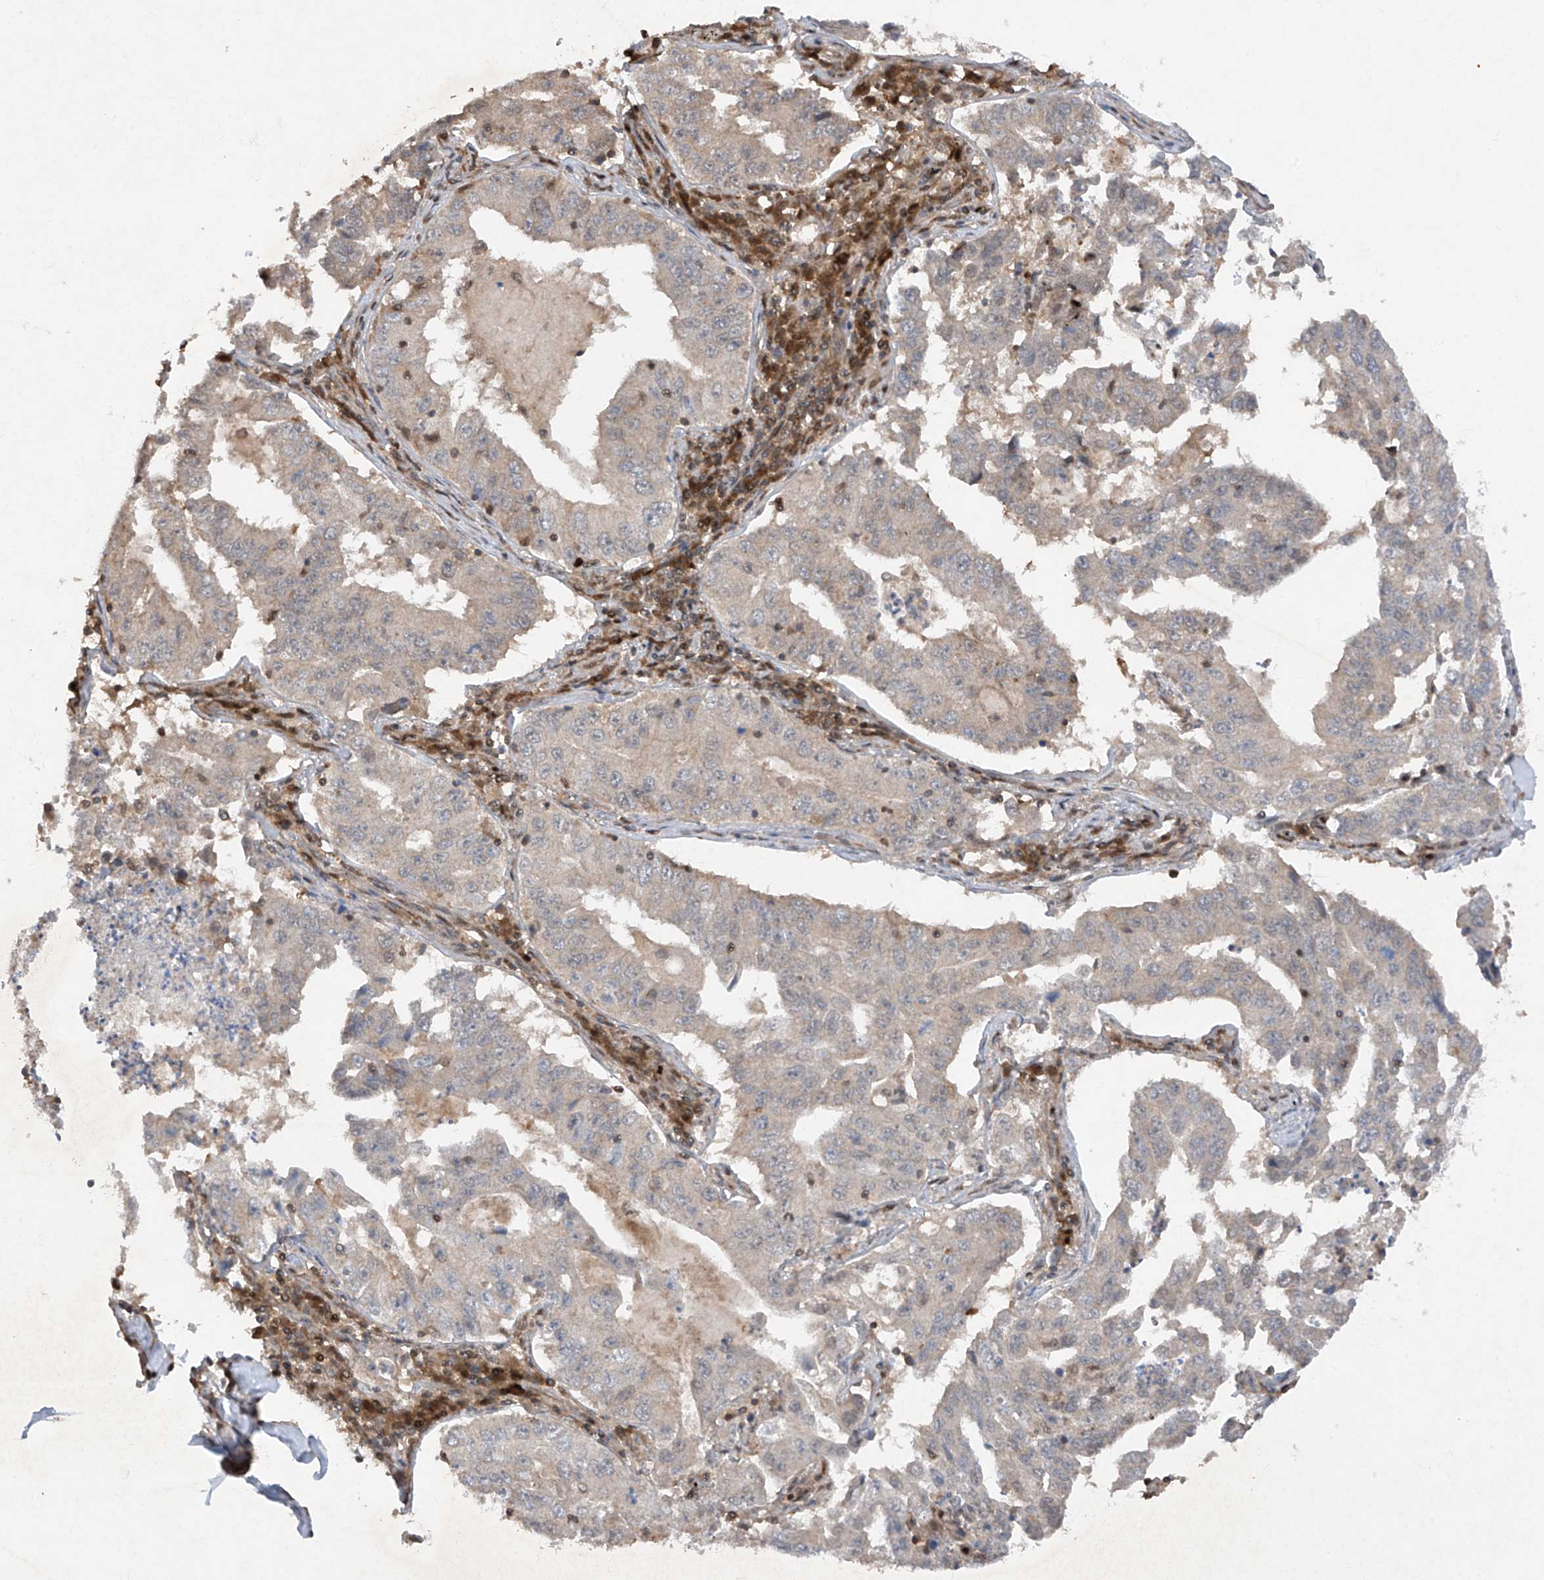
{"staining": {"intensity": "weak", "quantity": "<25%", "location": "cytoplasmic/membranous"}, "tissue": "lung cancer", "cell_type": "Tumor cells", "image_type": "cancer", "snomed": [{"axis": "morphology", "description": "Adenocarcinoma, NOS"}, {"axis": "topography", "description": "Lung"}], "caption": "Tumor cells show no significant staining in lung cancer.", "gene": "ZNF358", "patient": {"sex": "female", "age": 51}}